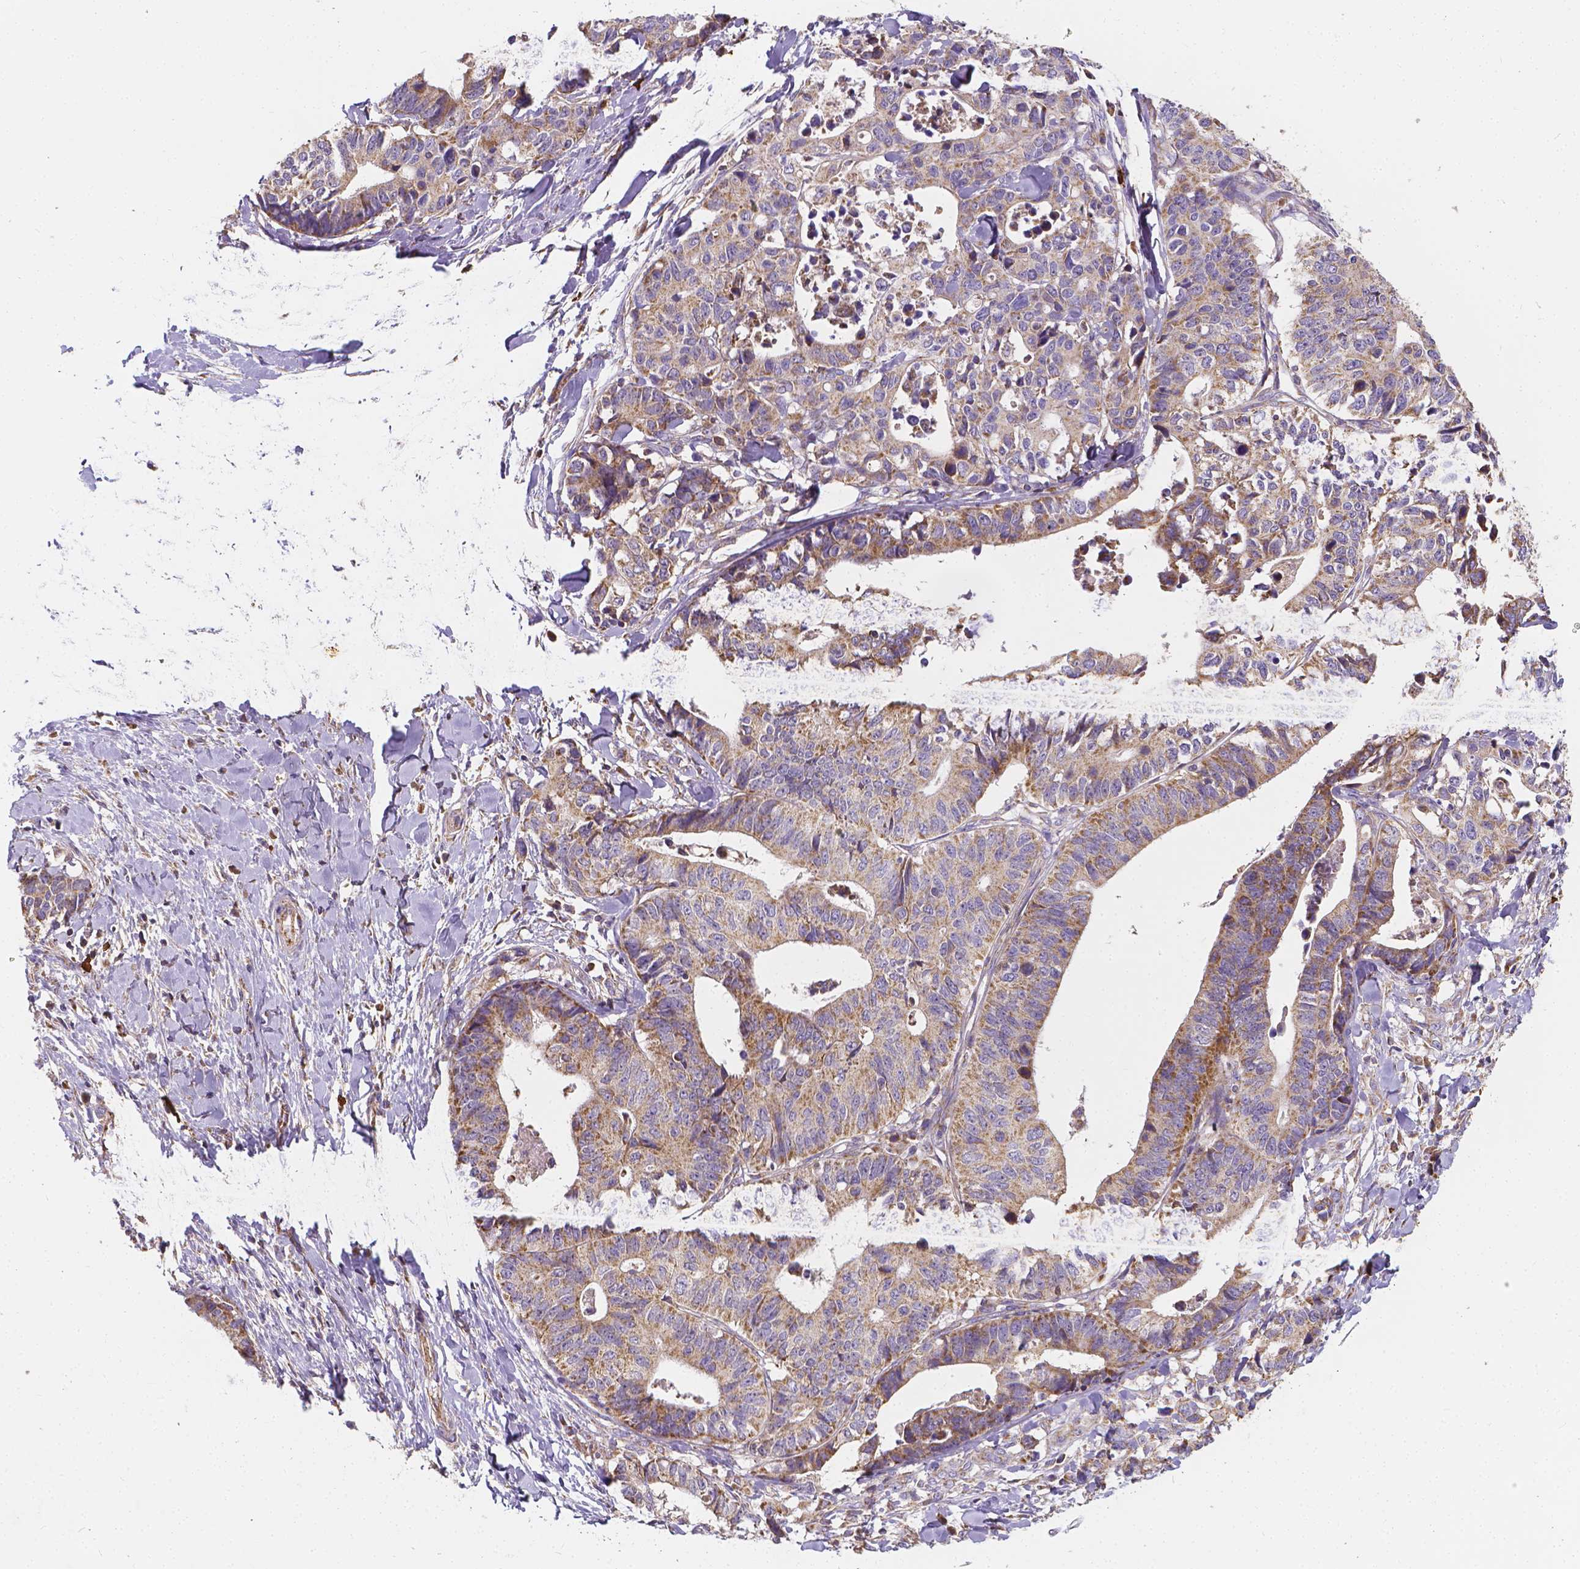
{"staining": {"intensity": "weak", "quantity": ">75%", "location": "cytoplasmic/membranous"}, "tissue": "stomach cancer", "cell_type": "Tumor cells", "image_type": "cancer", "snomed": [{"axis": "morphology", "description": "Adenocarcinoma, NOS"}, {"axis": "topography", "description": "Stomach, upper"}], "caption": "A brown stain highlights weak cytoplasmic/membranous staining of a protein in human stomach adenocarcinoma tumor cells.", "gene": "SNCAIP", "patient": {"sex": "female", "age": 67}}